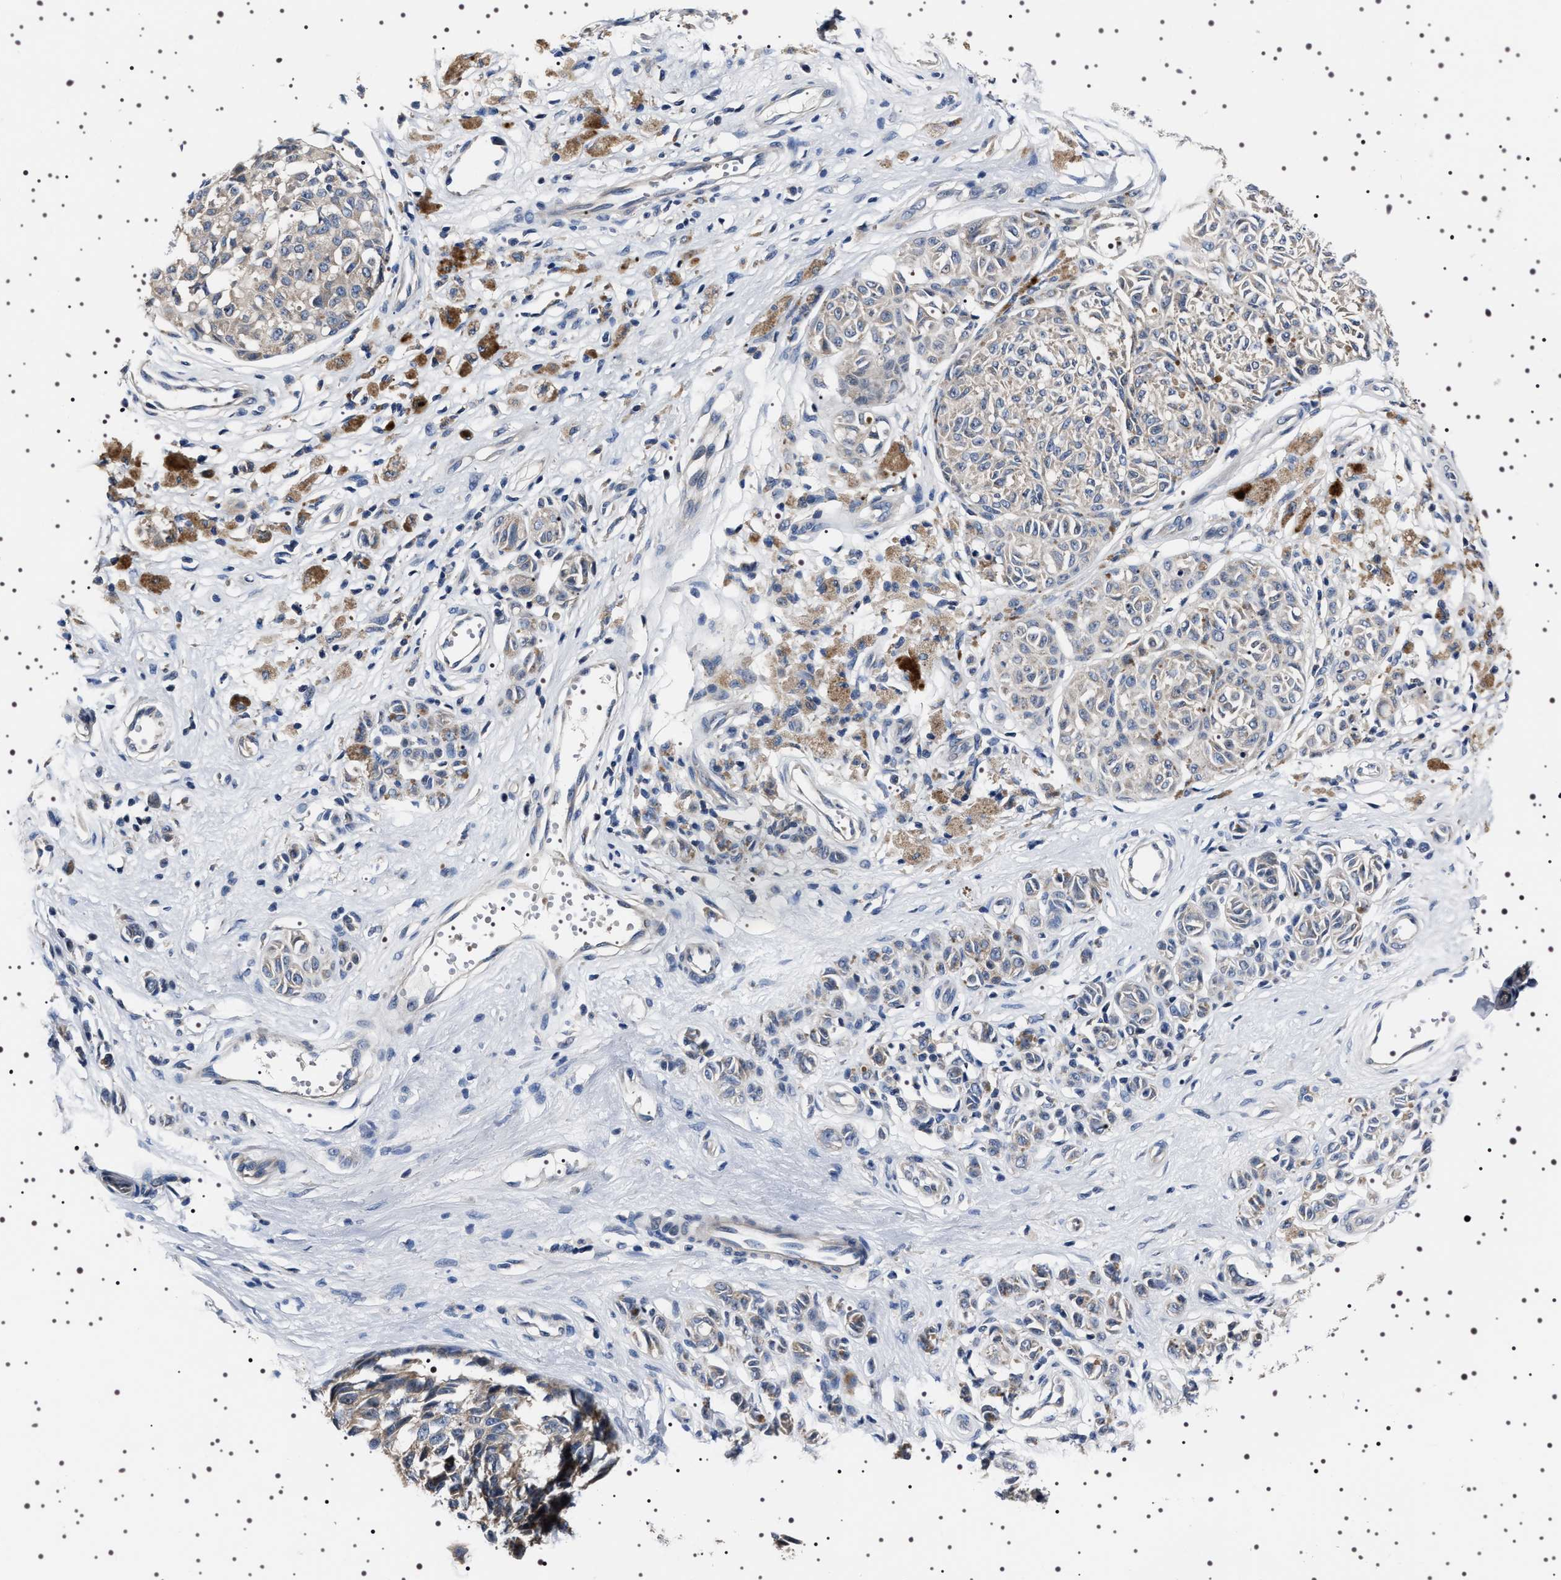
{"staining": {"intensity": "weak", "quantity": "25%-75%", "location": "cytoplasmic/membranous"}, "tissue": "melanoma", "cell_type": "Tumor cells", "image_type": "cancer", "snomed": [{"axis": "morphology", "description": "Malignant melanoma, NOS"}, {"axis": "topography", "description": "Skin"}], "caption": "IHC image of neoplastic tissue: malignant melanoma stained using immunohistochemistry (IHC) shows low levels of weak protein expression localized specifically in the cytoplasmic/membranous of tumor cells, appearing as a cytoplasmic/membranous brown color.", "gene": "TARBP1", "patient": {"sex": "female", "age": 64}}